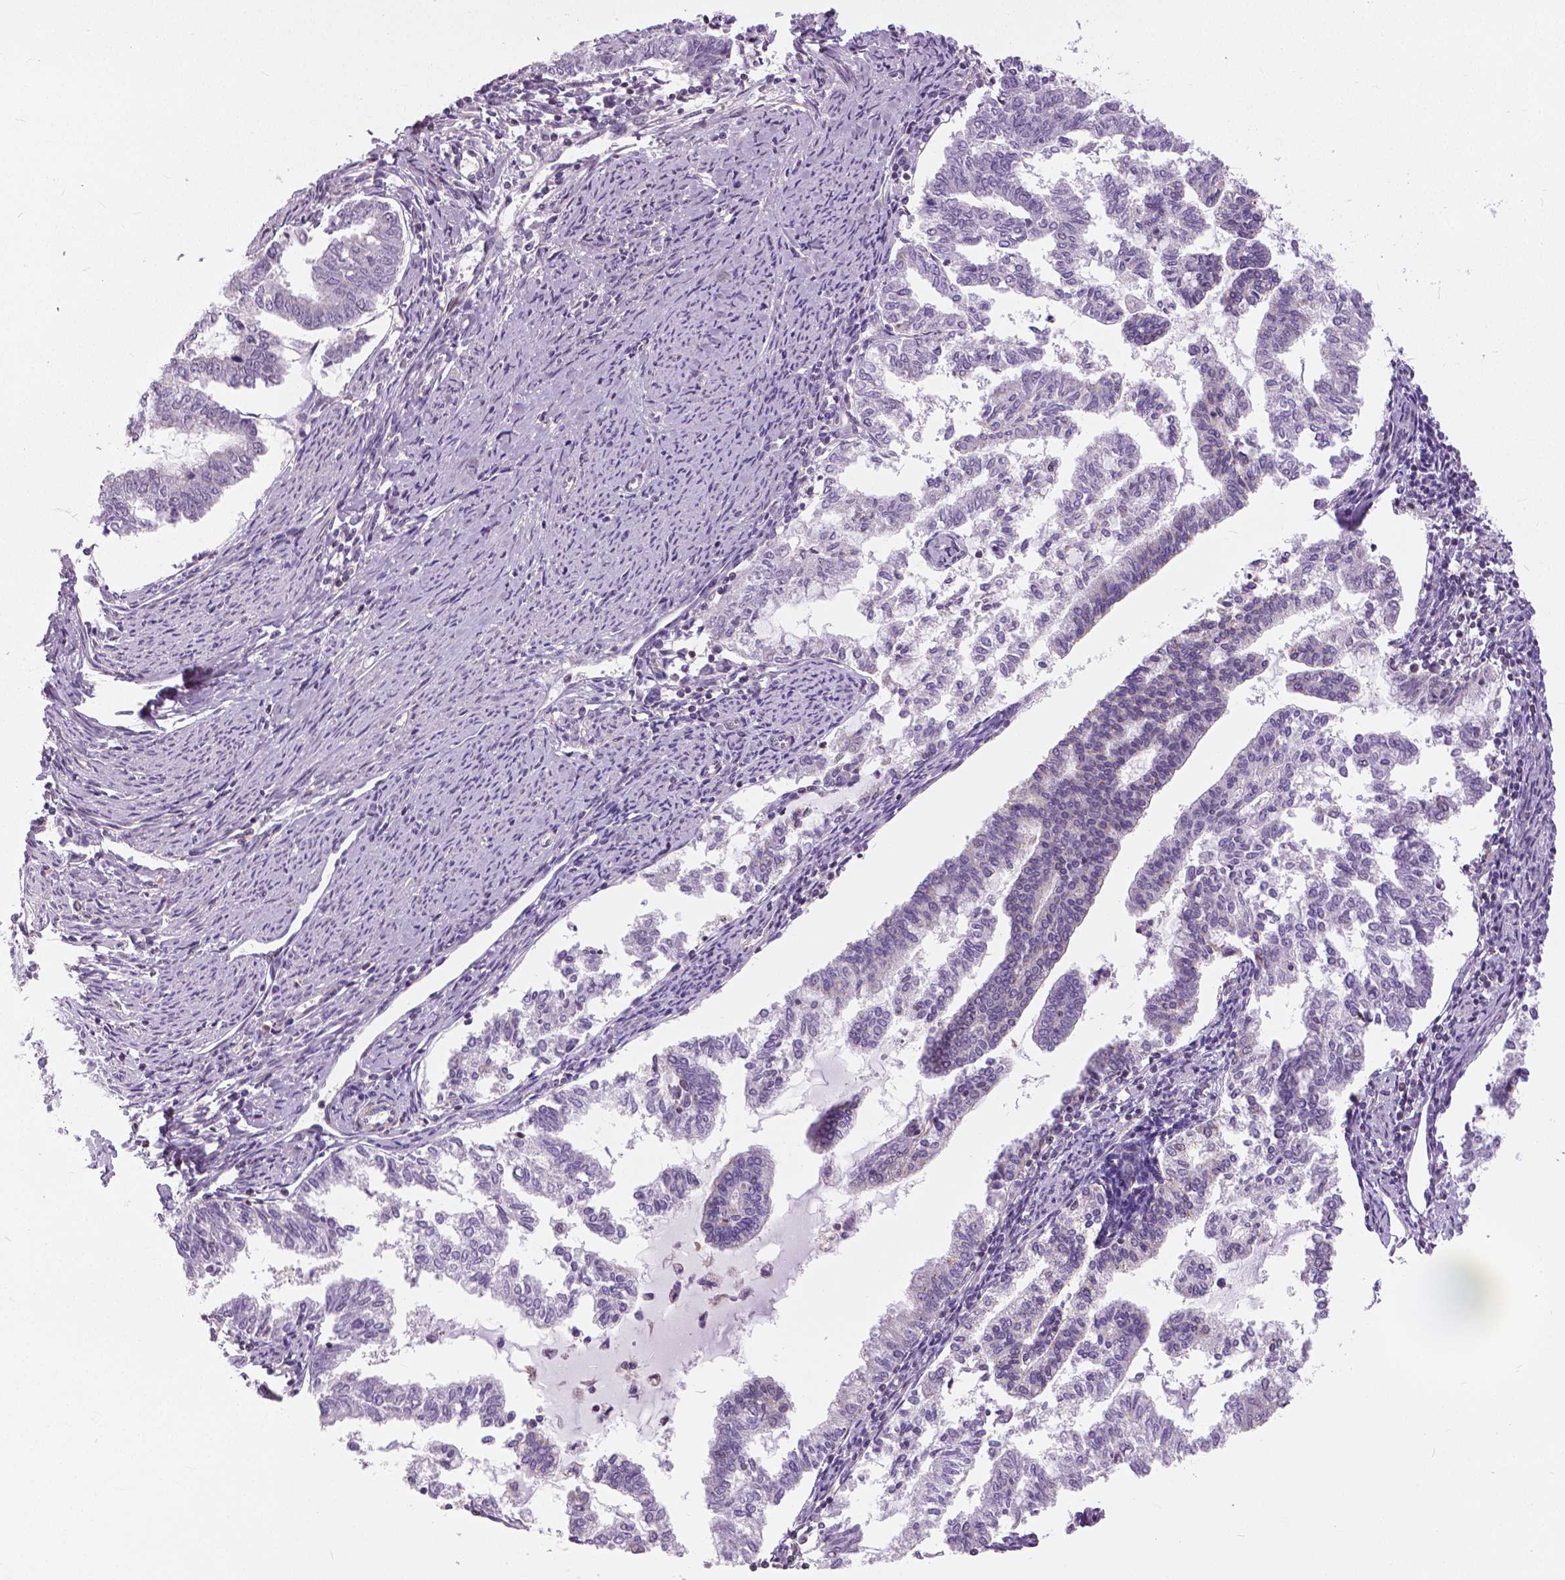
{"staining": {"intensity": "negative", "quantity": "none", "location": "none"}, "tissue": "endometrial cancer", "cell_type": "Tumor cells", "image_type": "cancer", "snomed": [{"axis": "morphology", "description": "Adenocarcinoma, NOS"}, {"axis": "topography", "description": "Endometrium"}], "caption": "IHC image of human adenocarcinoma (endometrial) stained for a protein (brown), which exhibits no positivity in tumor cells.", "gene": "ANXA13", "patient": {"sex": "female", "age": 79}}